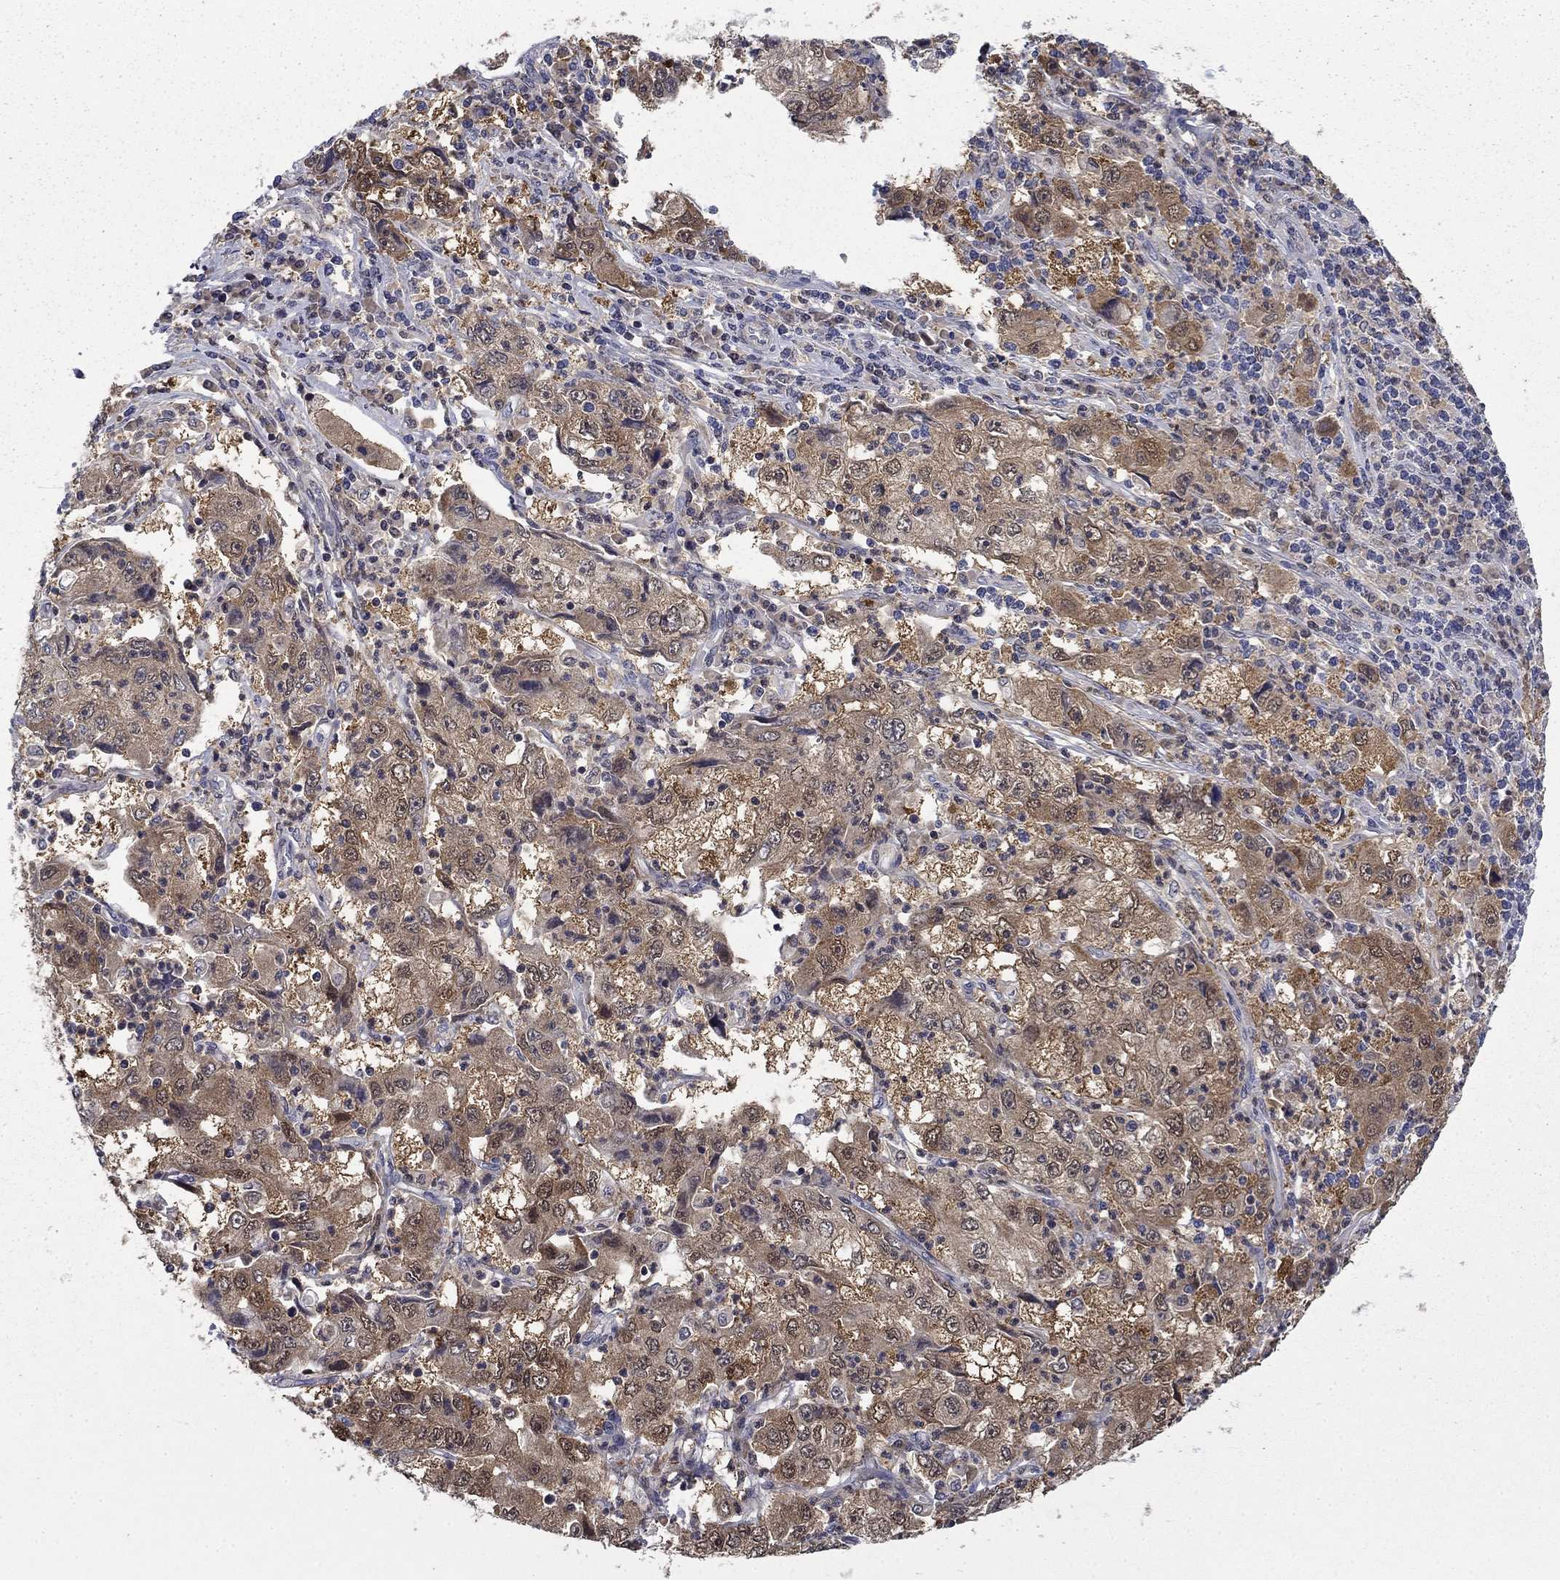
{"staining": {"intensity": "moderate", "quantity": "25%-75%", "location": "cytoplasmic/membranous"}, "tissue": "cervical cancer", "cell_type": "Tumor cells", "image_type": "cancer", "snomed": [{"axis": "morphology", "description": "Squamous cell carcinoma, NOS"}, {"axis": "topography", "description": "Cervix"}], "caption": "Immunohistochemical staining of human cervical squamous cell carcinoma demonstrates medium levels of moderate cytoplasmic/membranous protein positivity in approximately 25%-75% of tumor cells.", "gene": "NIT2", "patient": {"sex": "female", "age": 36}}